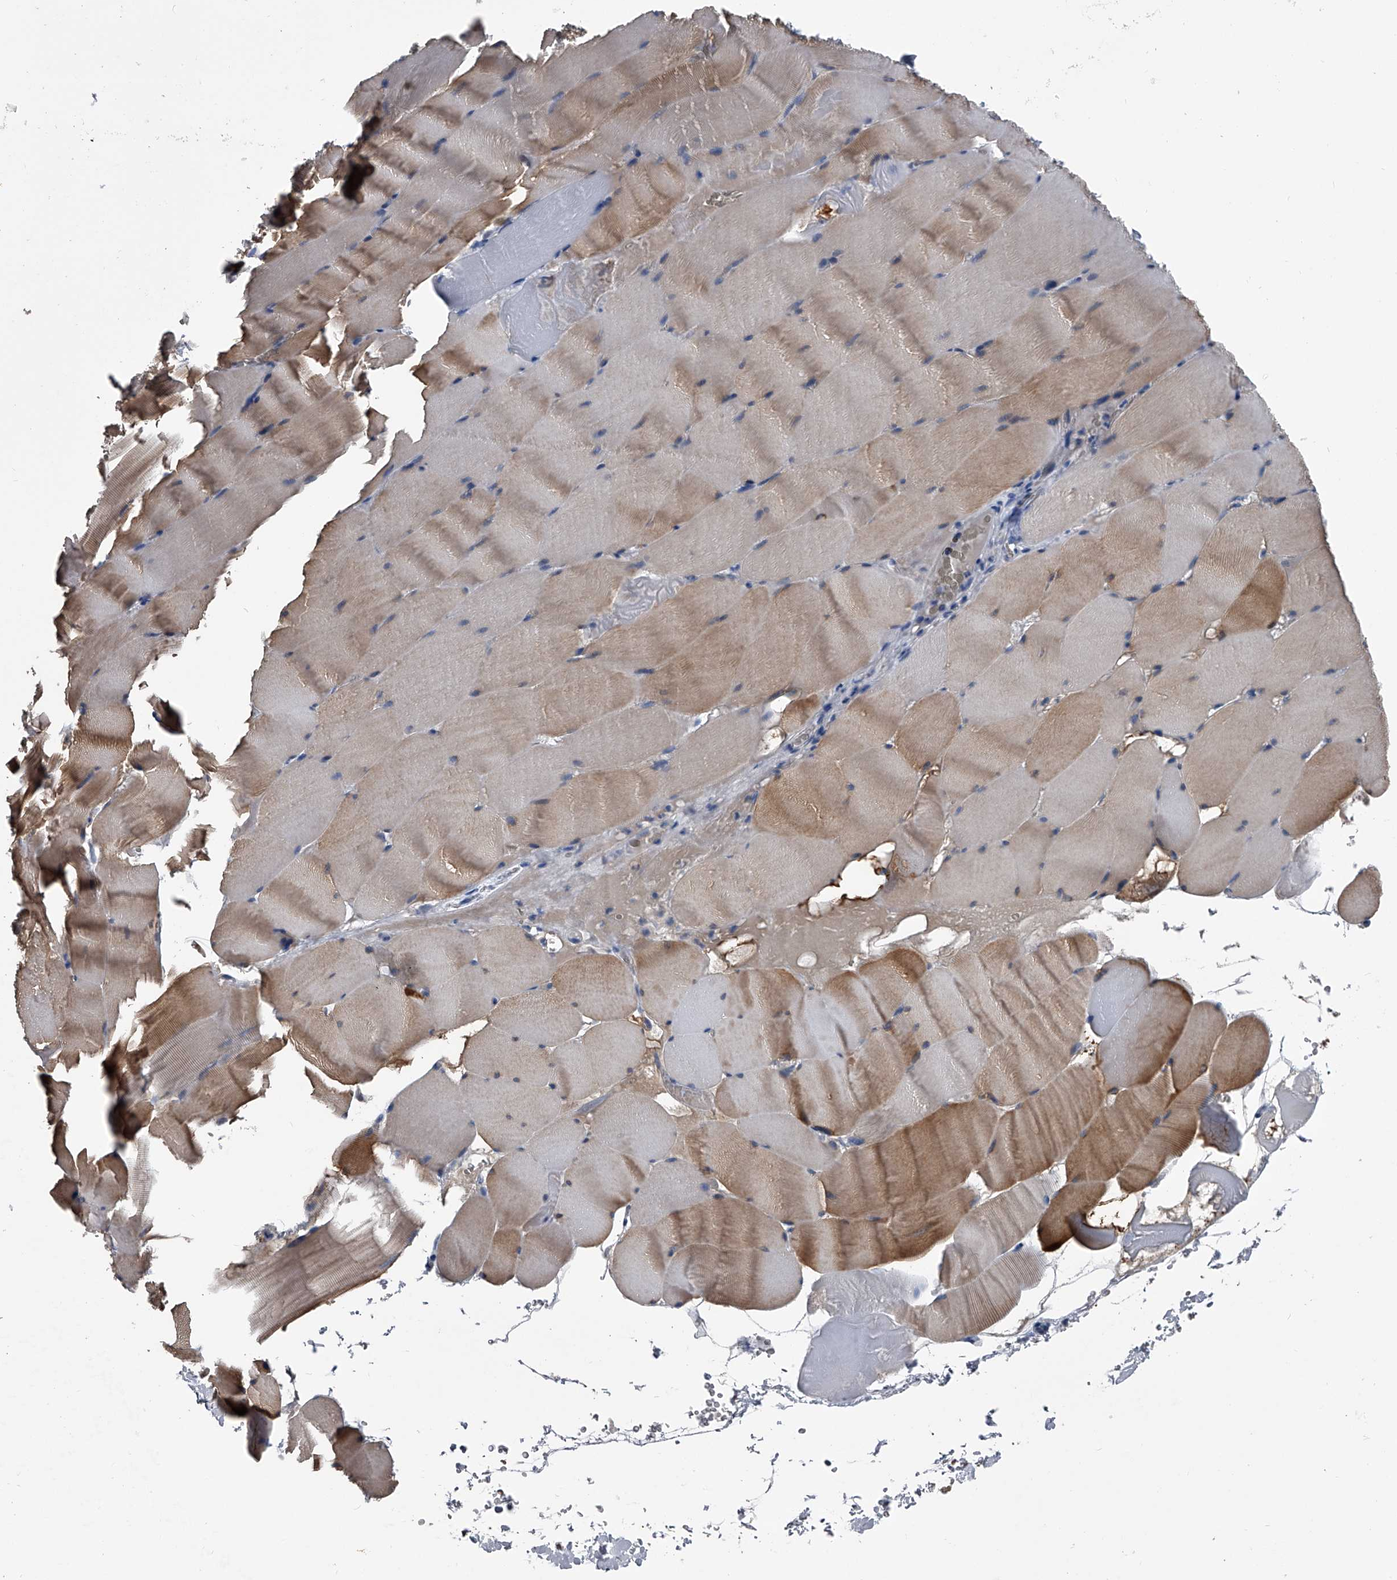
{"staining": {"intensity": "moderate", "quantity": "25%-75%", "location": "cytoplasmic/membranous"}, "tissue": "skeletal muscle", "cell_type": "Myocytes", "image_type": "normal", "snomed": [{"axis": "morphology", "description": "Normal tissue, NOS"}, {"axis": "topography", "description": "Skeletal muscle"}], "caption": "DAB immunohistochemical staining of normal human skeletal muscle demonstrates moderate cytoplasmic/membranous protein expression in approximately 25%-75% of myocytes.", "gene": "KIF13A", "patient": {"sex": "male", "age": 62}}